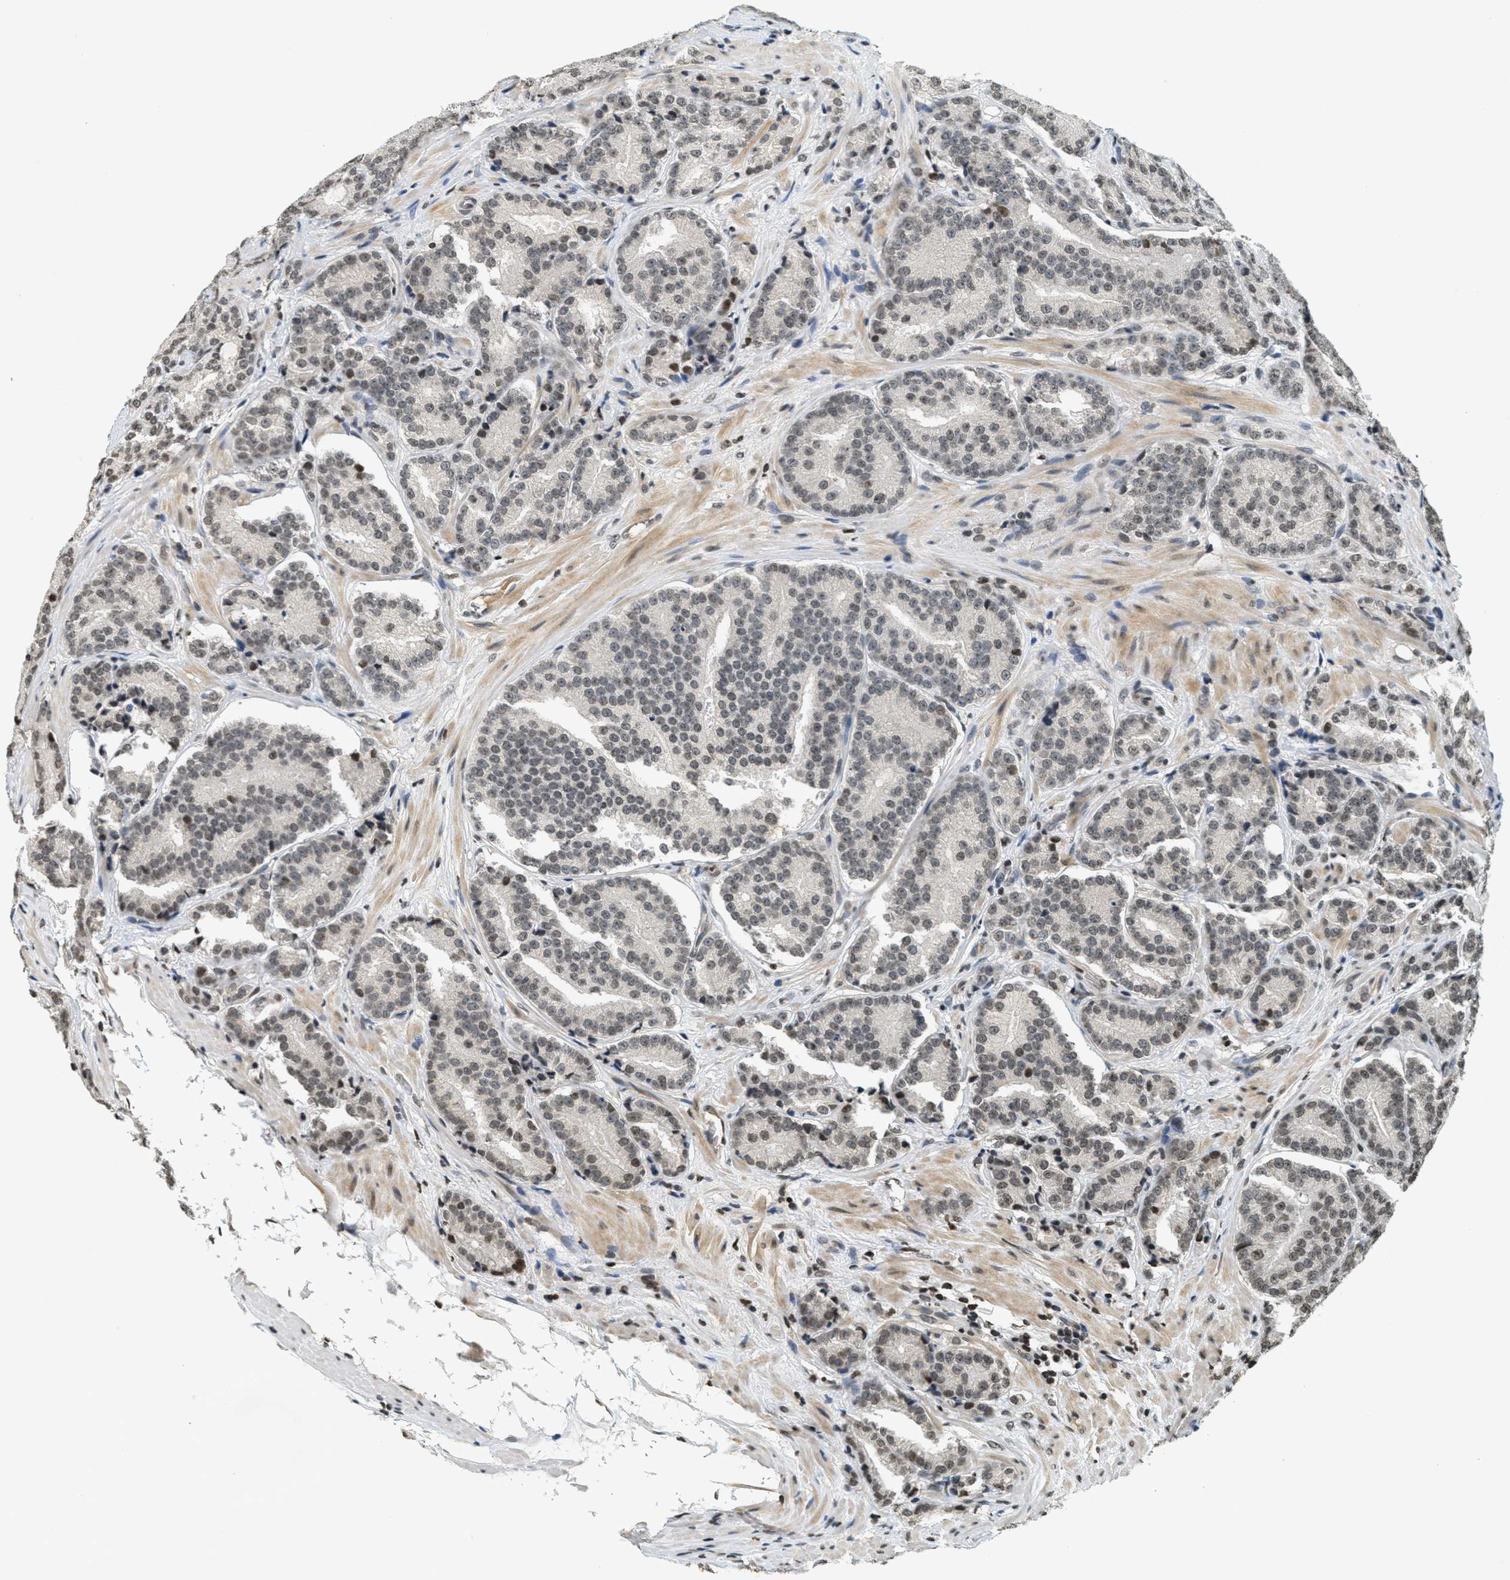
{"staining": {"intensity": "weak", "quantity": ">75%", "location": "nuclear"}, "tissue": "prostate cancer", "cell_type": "Tumor cells", "image_type": "cancer", "snomed": [{"axis": "morphology", "description": "Adenocarcinoma, High grade"}, {"axis": "topography", "description": "Prostate"}], "caption": "Prostate cancer (adenocarcinoma (high-grade)) stained with DAB (3,3'-diaminobenzidine) IHC displays low levels of weak nuclear positivity in approximately >75% of tumor cells.", "gene": "LDB2", "patient": {"sex": "male", "age": 61}}